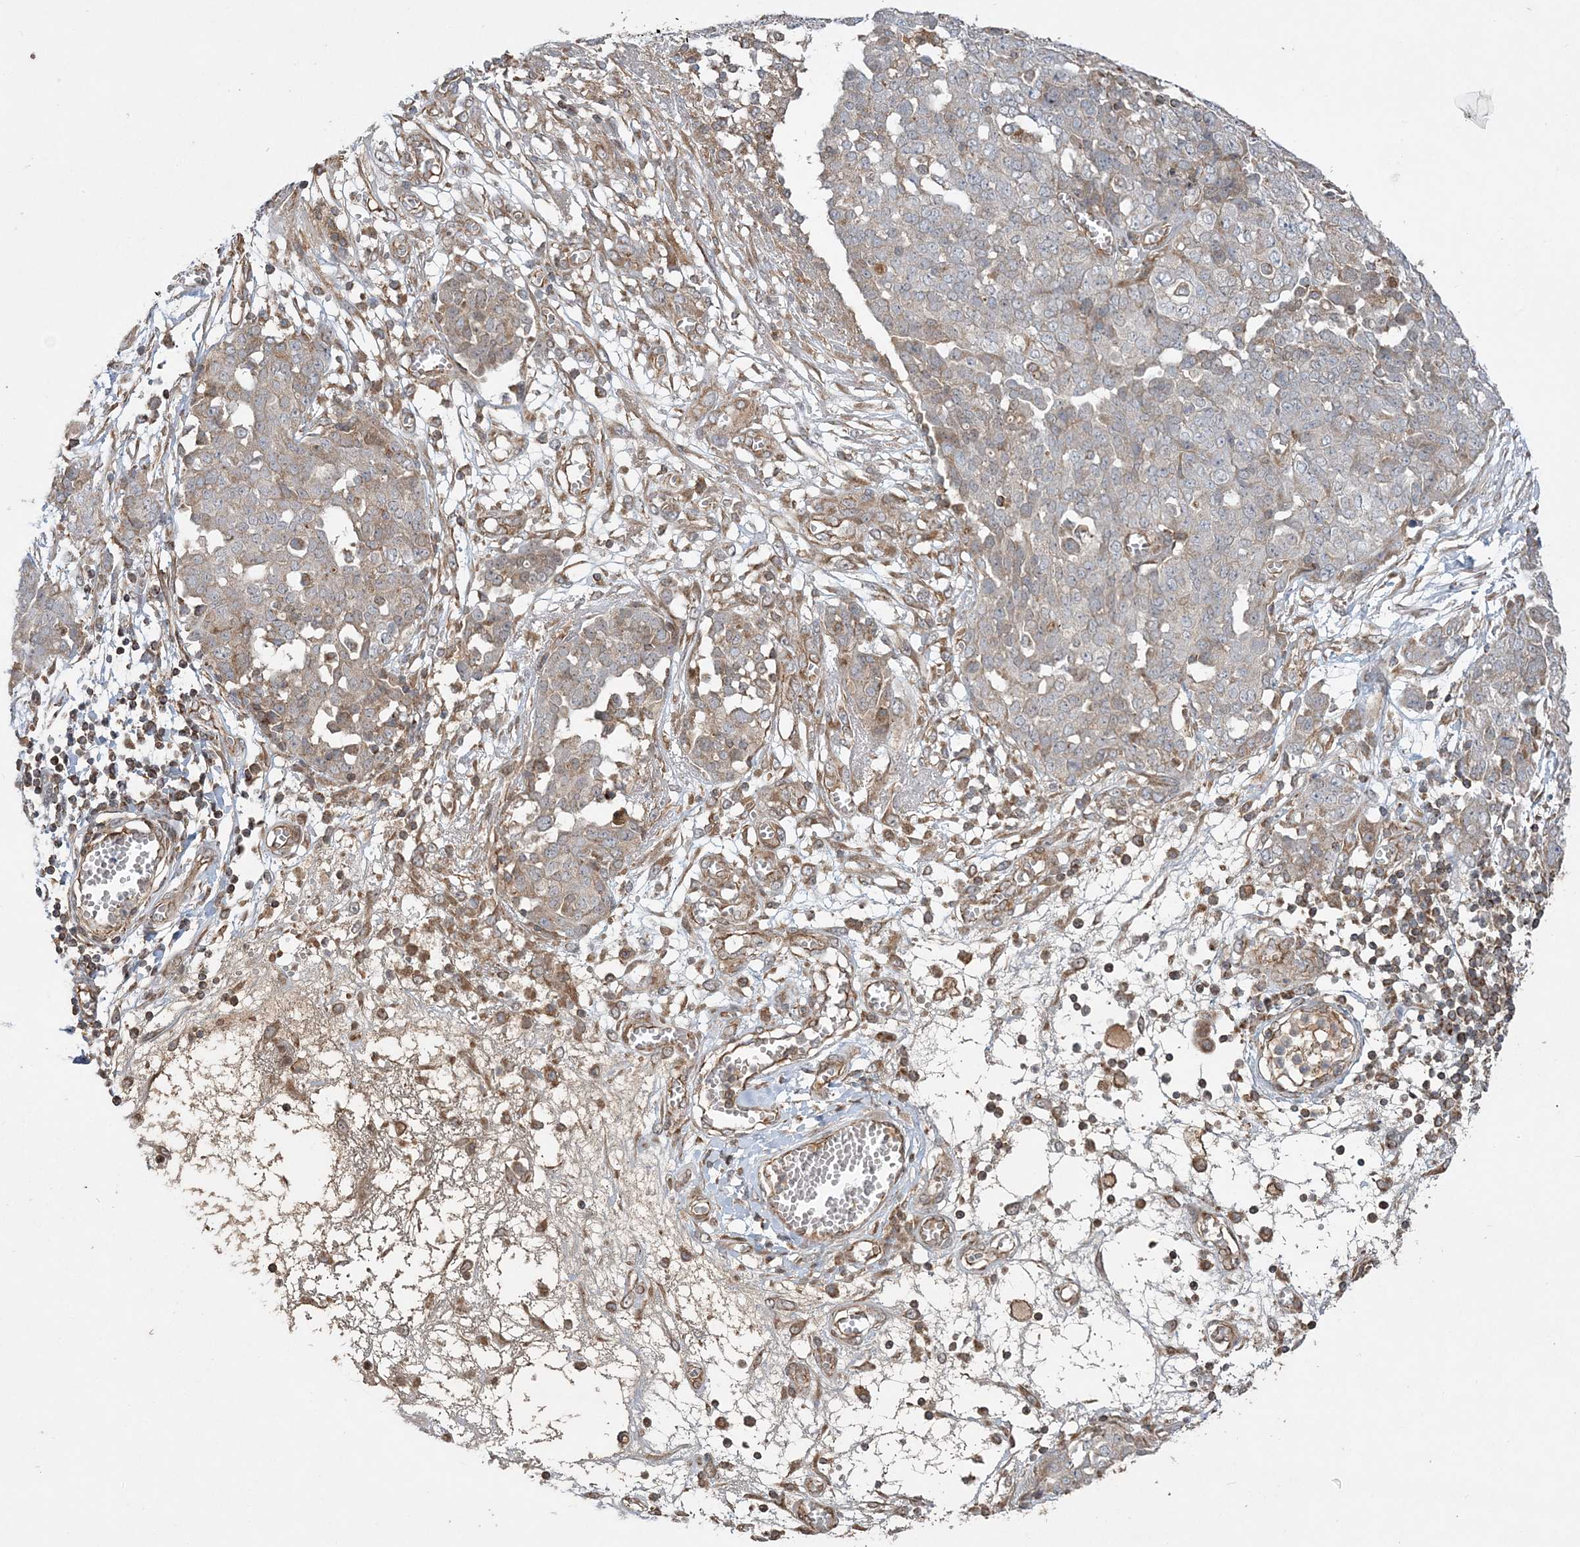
{"staining": {"intensity": "weak", "quantity": "<25%", "location": "cytoplasmic/membranous"}, "tissue": "ovarian cancer", "cell_type": "Tumor cells", "image_type": "cancer", "snomed": [{"axis": "morphology", "description": "Cystadenocarcinoma, serous, NOS"}, {"axis": "topography", "description": "Soft tissue"}, {"axis": "topography", "description": "Ovary"}], "caption": "The immunohistochemistry (IHC) micrograph has no significant positivity in tumor cells of ovarian cancer tissue.", "gene": "SCLT1", "patient": {"sex": "female", "age": 57}}